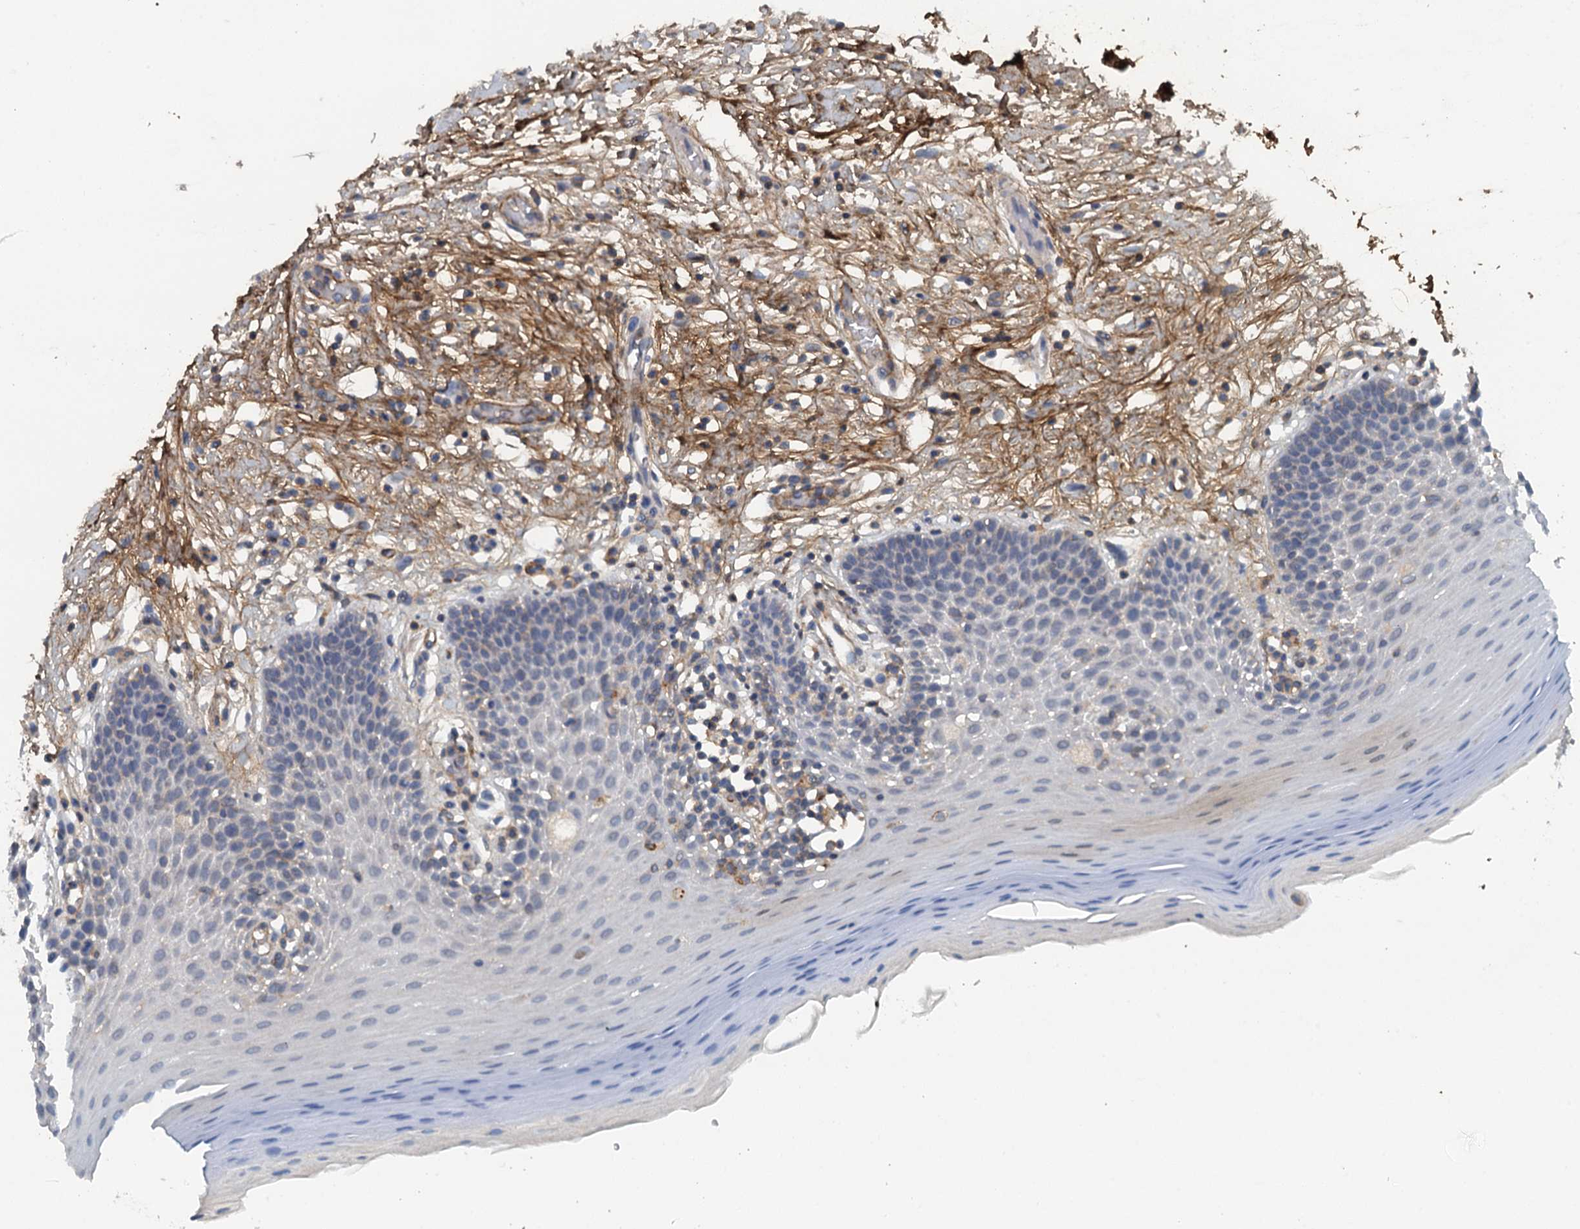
{"staining": {"intensity": "negative", "quantity": "none", "location": "none"}, "tissue": "oral mucosa", "cell_type": "Squamous epithelial cells", "image_type": "normal", "snomed": [{"axis": "morphology", "description": "Normal tissue, NOS"}, {"axis": "topography", "description": "Oral tissue"}, {"axis": "topography", "description": "Tounge, NOS"}], "caption": "A histopathology image of oral mucosa stained for a protein displays no brown staining in squamous epithelial cells.", "gene": "THAP10", "patient": {"sex": "male", "age": 47}}